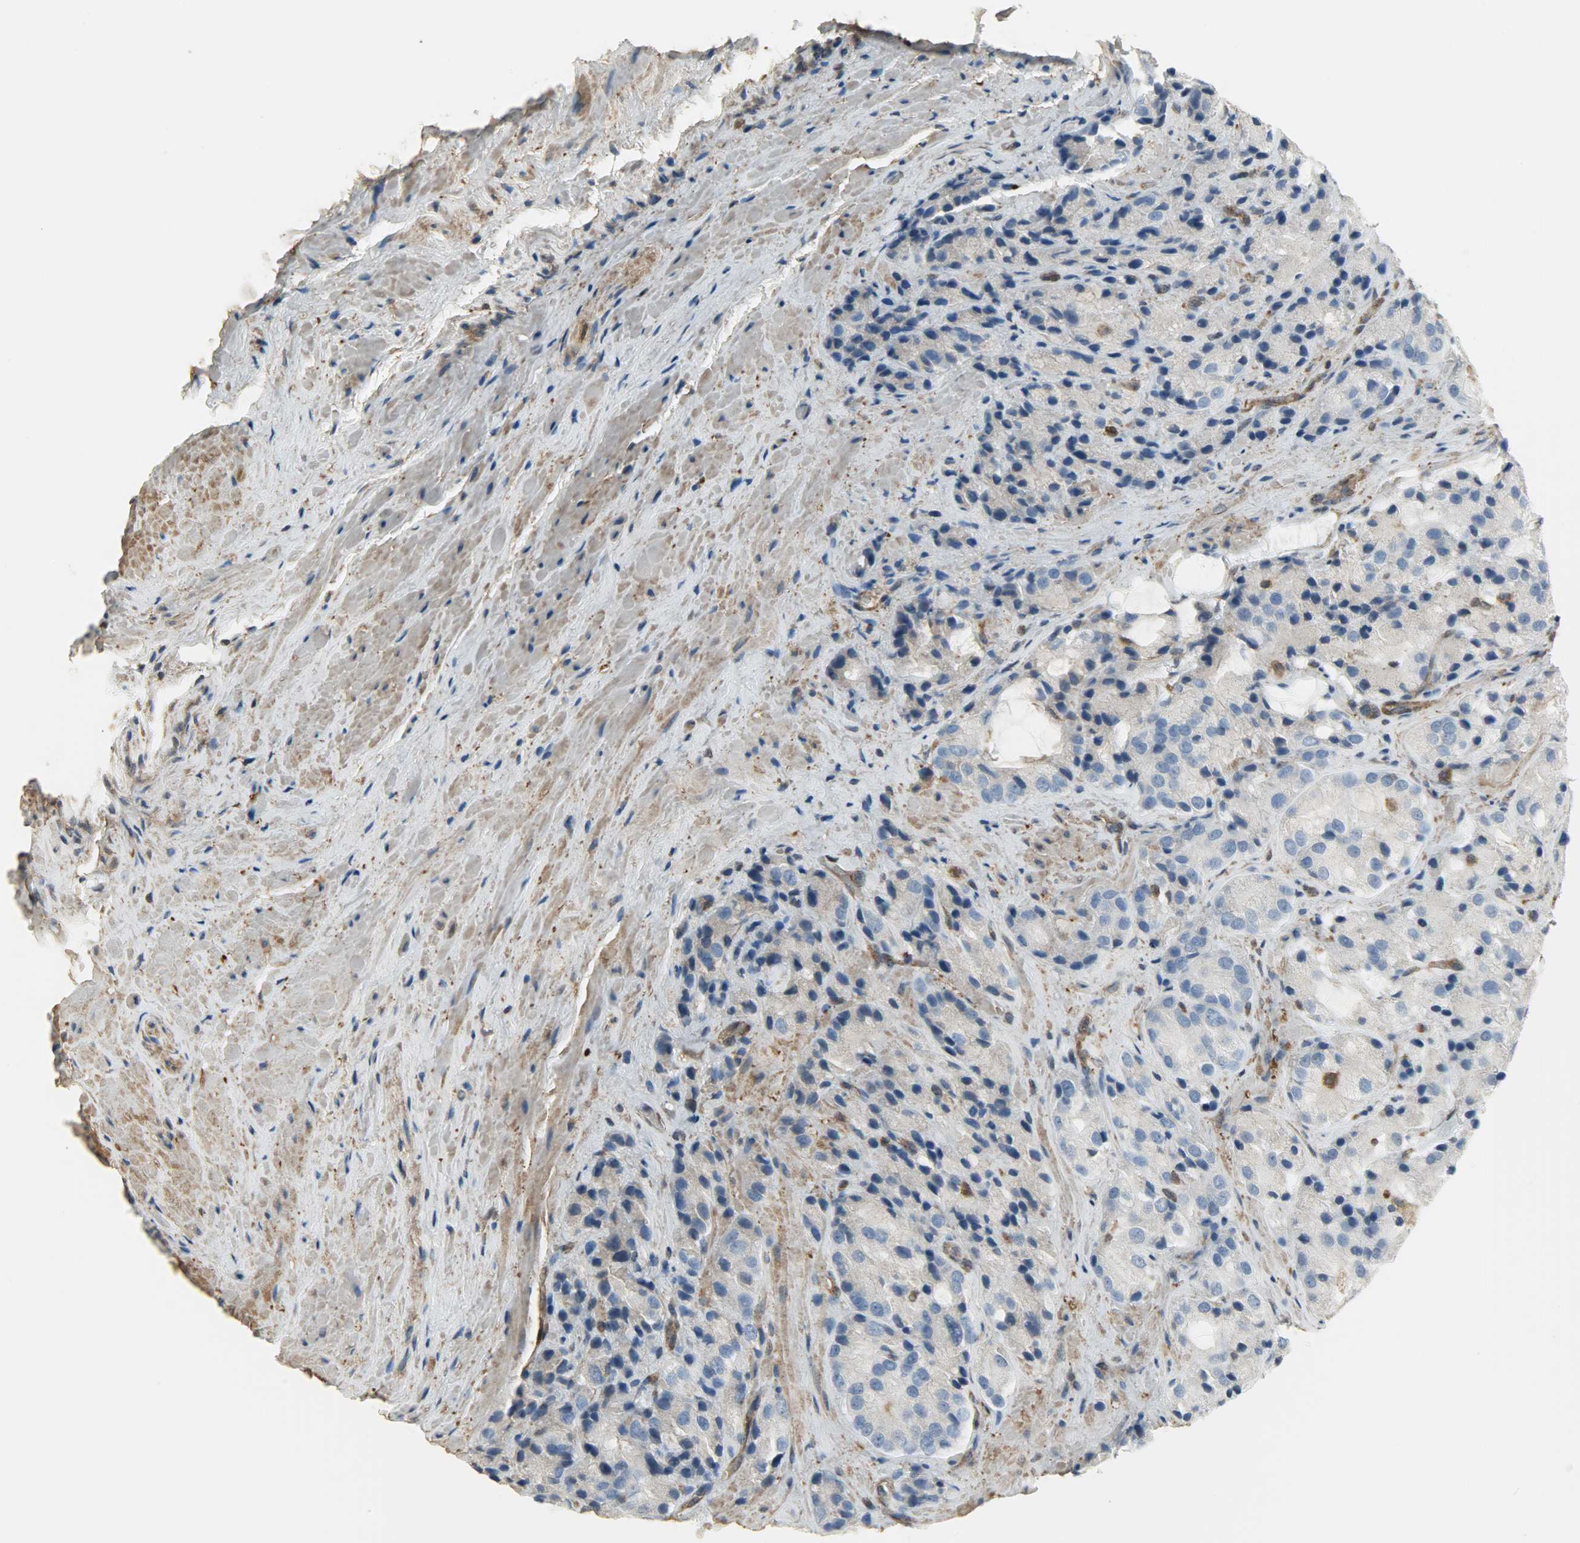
{"staining": {"intensity": "negative", "quantity": "none", "location": "none"}, "tissue": "prostate cancer", "cell_type": "Tumor cells", "image_type": "cancer", "snomed": [{"axis": "morphology", "description": "Adenocarcinoma, High grade"}, {"axis": "topography", "description": "Prostate"}], "caption": "High magnification brightfield microscopy of adenocarcinoma (high-grade) (prostate) stained with DAB (3,3'-diaminobenzidine) (brown) and counterstained with hematoxylin (blue): tumor cells show no significant positivity.", "gene": "LDHB", "patient": {"sex": "male", "age": 70}}